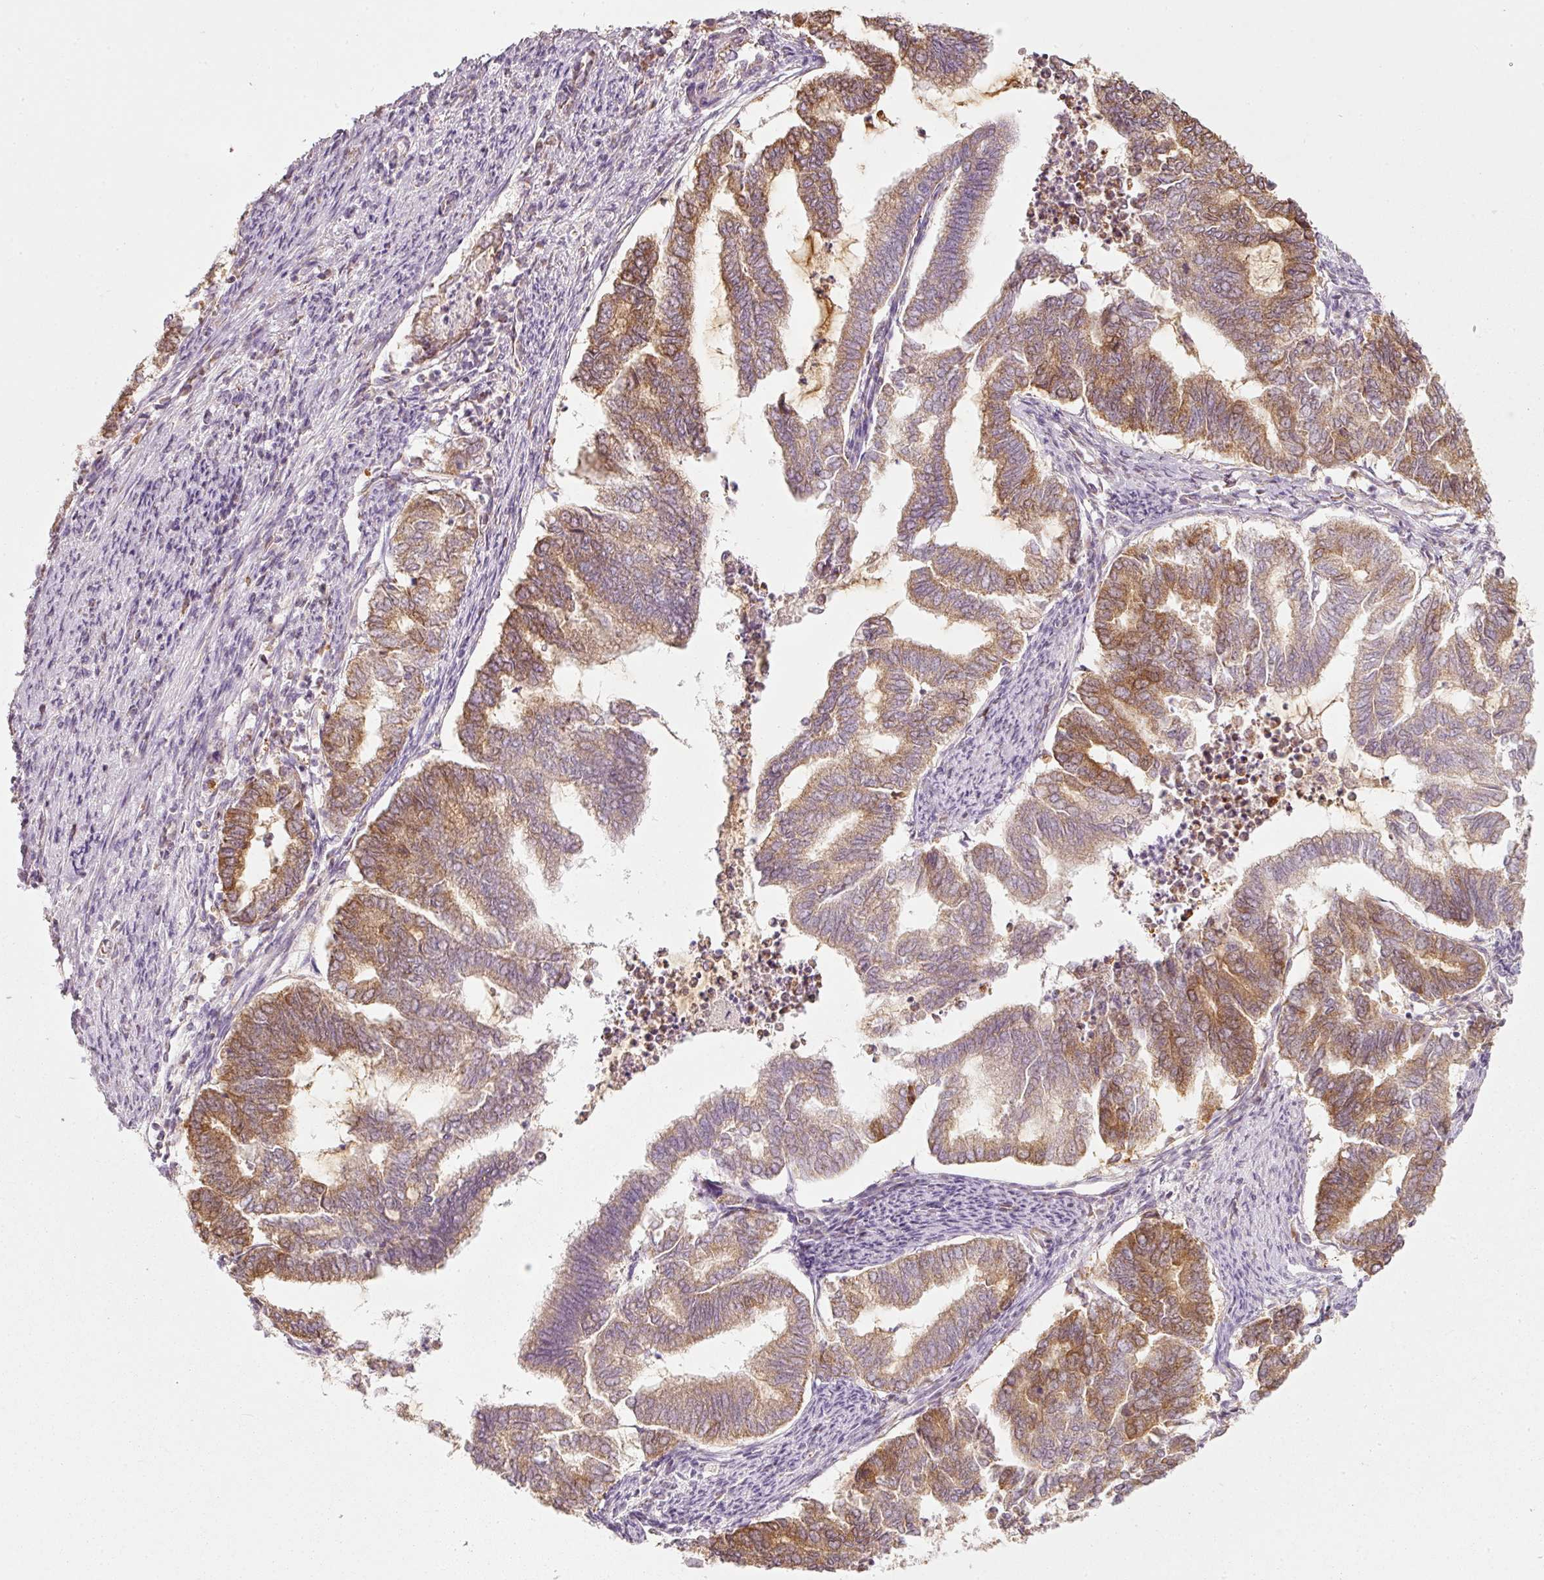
{"staining": {"intensity": "moderate", "quantity": ">75%", "location": "cytoplasmic/membranous,nuclear"}, "tissue": "endometrial cancer", "cell_type": "Tumor cells", "image_type": "cancer", "snomed": [{"axis": "morphology", "description": "Adenocarcinoma, NOS"}, {"axis": "topography", "description": "Endometrium"}], "caption": "Tumor cells demonstrate moderate cytoplasmic/membranous and nuclear expression in about >75% of cells in endometrial adenocarcinoma. (Stains: DAB (3,3'-diaminobenzidine) in brown, nuclei in blue, Microscopy: brightfield microscopy at high magnification).", "gene": "DUT", "patient": {"sex": "female", "age": 79}}